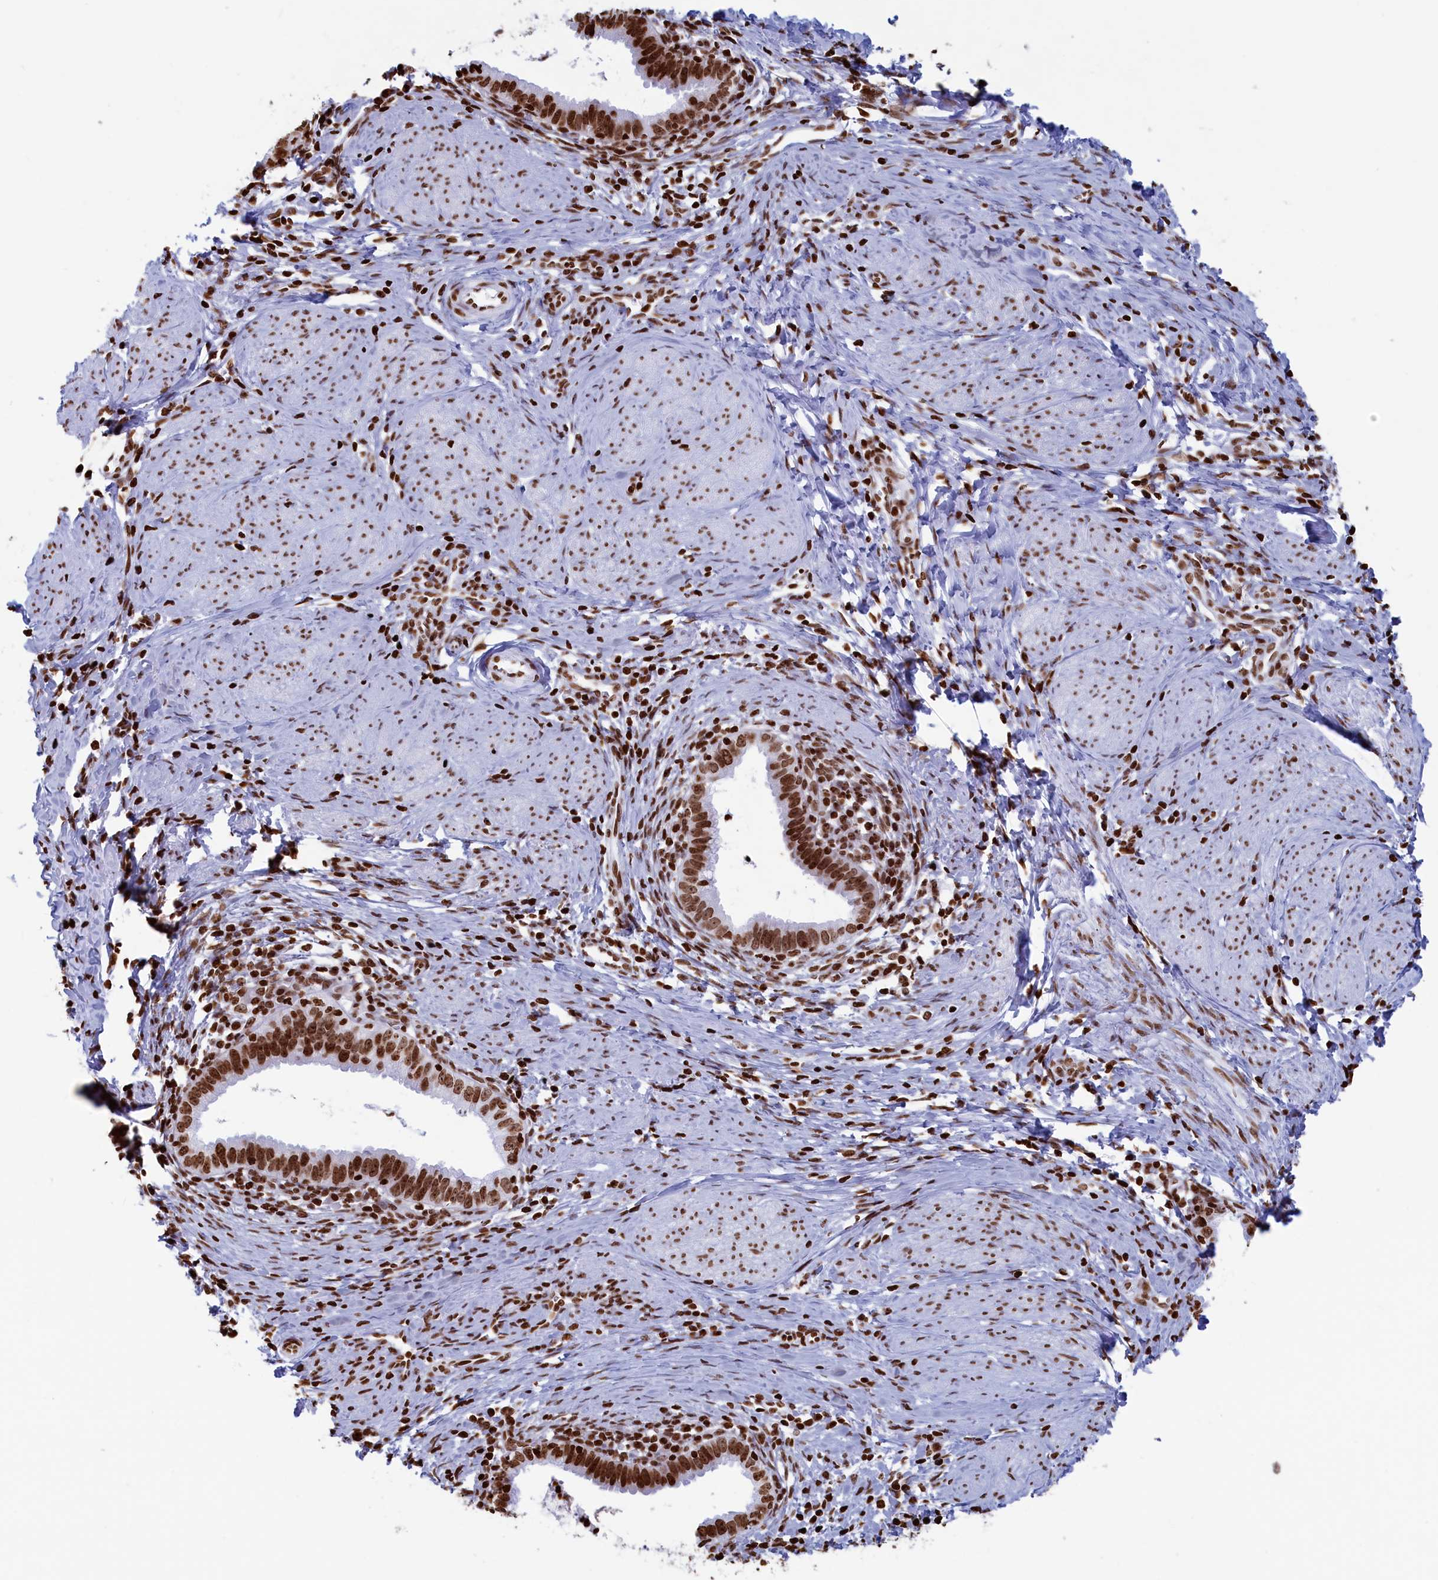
{"staining": {"intensity": "strong", "quantity": ">75%", "location": "nuclear"}, "tissue": "cervical cancer", "cell_type": "Tumor cells", "image_type": "cancer", "snomed": [{"axis": "morphology", "description": "Adenocarcinoma, NOS"}, {"axis": "topography", "description": "Cervix"}], "caption": "Immunohistochemical staining of human cervical adenocarcinoma exhibits high levels of strong nuclear protein staining in about >75% of tumor cells. The staining was performed using DAB (3,3'-diaminobenzidine) to visualize the protein expression in brown, while the nuclei were stained in blue with hematoxylin (Magnification: 20x).", "gene": "APOBEC3A", "patient": {"sex": "female", "age": 36}}